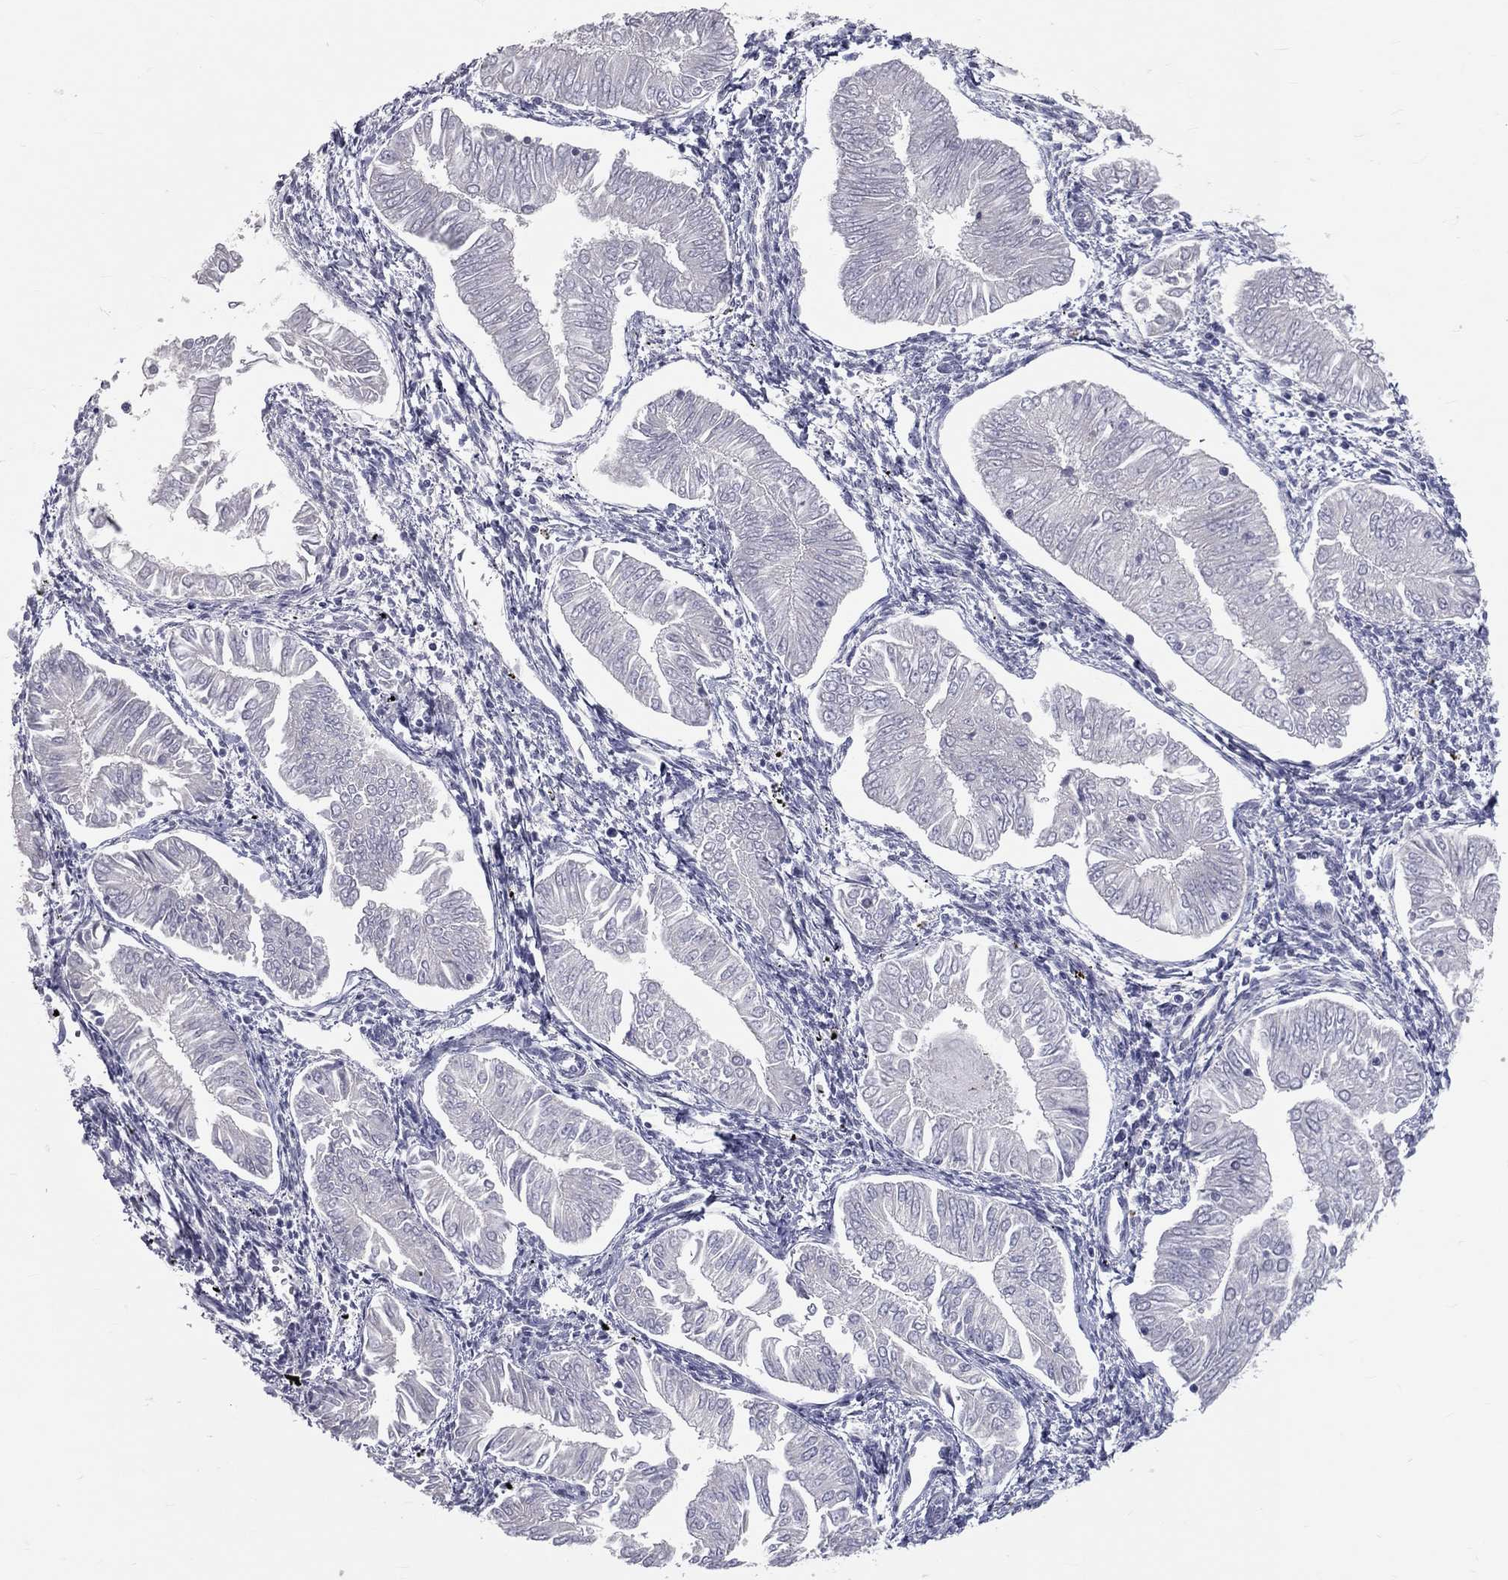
{"staining": {"intensity": "negative", "quantity": "none", "location": "none"}, "tissue": "endometrial cancer", "cell_type": "Tumor cells", "image_type": "cancer", "snomed": [{"axis": "morphology", "description": "Adenocarcinoma, NOS"}, {"axis": "topography", "description": "Endometrium"}], "caption": "Immunohistochemistry of human endometrial cancer displays no staining in tumor cells.", "gene": "TFPI2", "patient": {"sex": "female", "age": 53}}